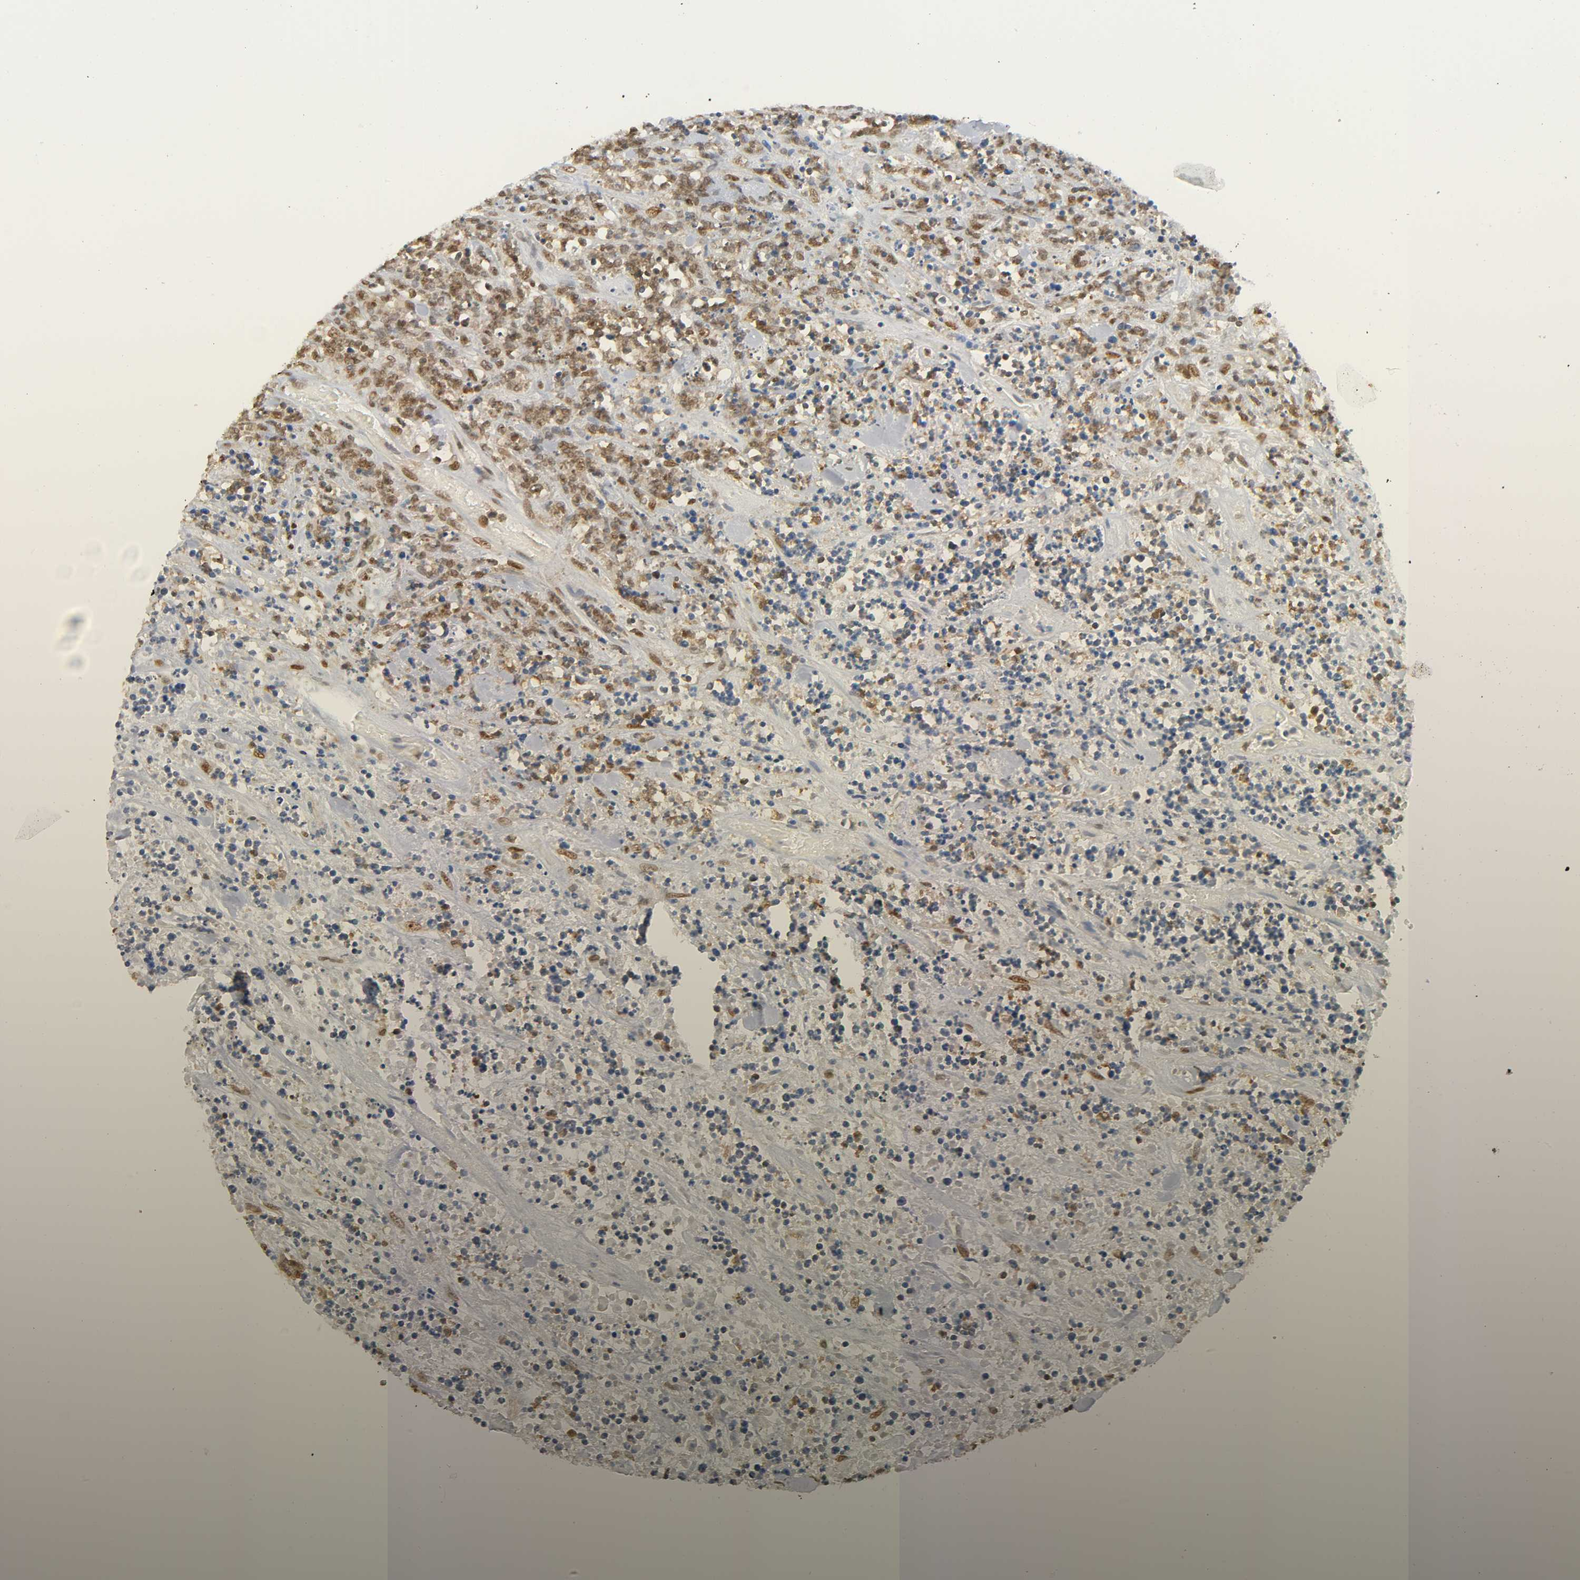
{"staining": {"intensity": "moderate", "quantity": "25%-75%", "location": "nuclear"}, "tissue": "lymphoma", "cell_type": "Tumor cells", "image_type": "cancer", "snomed": [{"axis": "morphology", "description": "Malignant lymphoma, non-Hodgkin's type, High grade"}, {"axis": "topography", "description": "Soft tissue"}], "caption": "Malignant lymphoma, non-Hodgkin's type (high-grade) stained with IHC reveals moderate nuclear expression in about 25%-75% of tumor cells.", "gene": "SUMO1", "patient": {"sex": "male", "age": 18}}